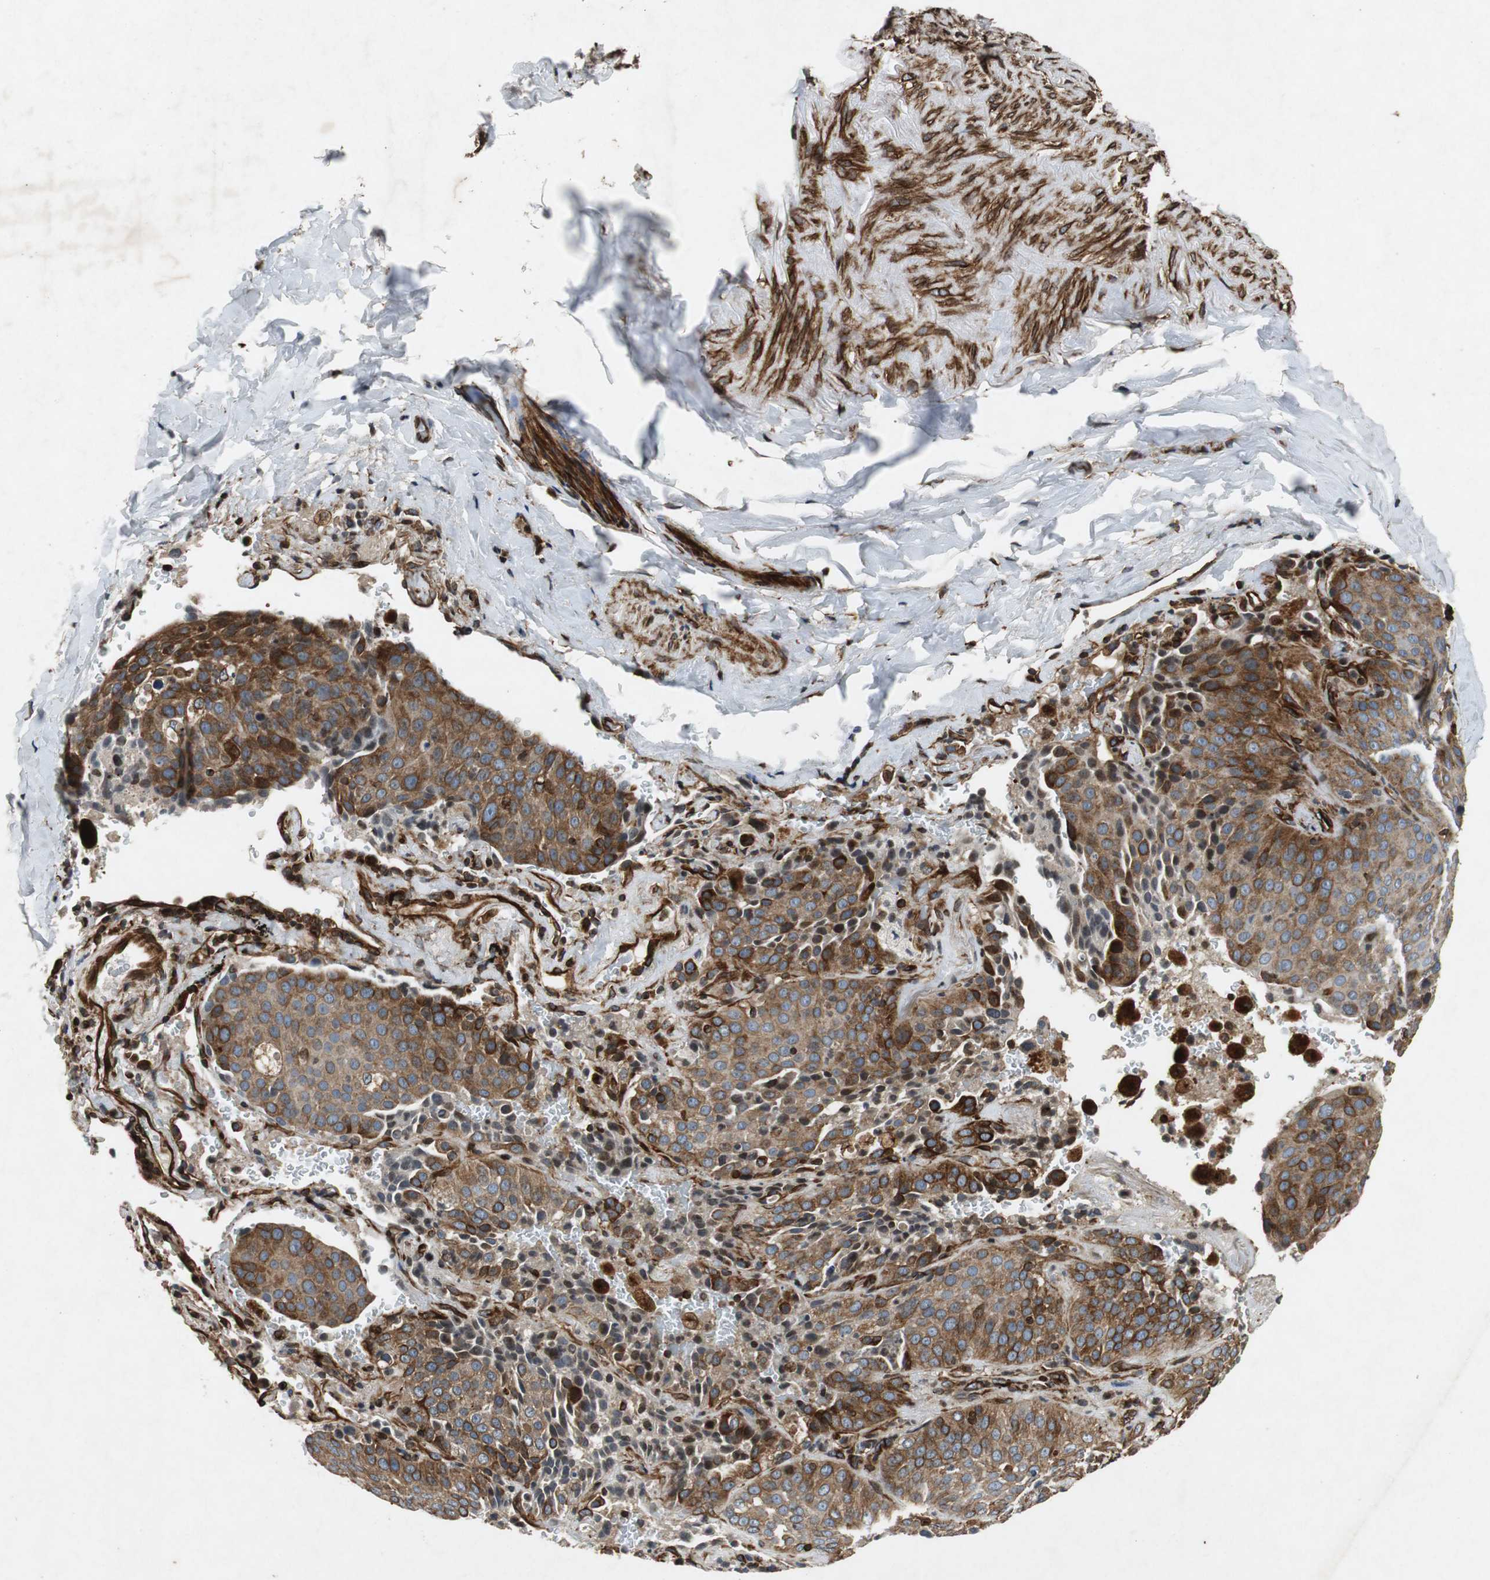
{"staining": {"intensity": "moderate", "quantity": "25%-75%", "location": "cytoplasmic/membranous"}, "tissue": "lung cancer", "cell_type": "Tumor cells", "image_type": "cancer", "snomed": [{"axis": "morphology", "description": "Squamous cell carcinoma, NOS"}, {"axis": "topography", "description": "Lung"}], "caption": "IHC of human lung squamous cell carcinoma demonstrates medium levels of moderate cytoplasmic/membranous staining in about 25%-75% of tumor cells.", "gene": "TUBA4A", "patient": {"sex": "male", "age": 54}}